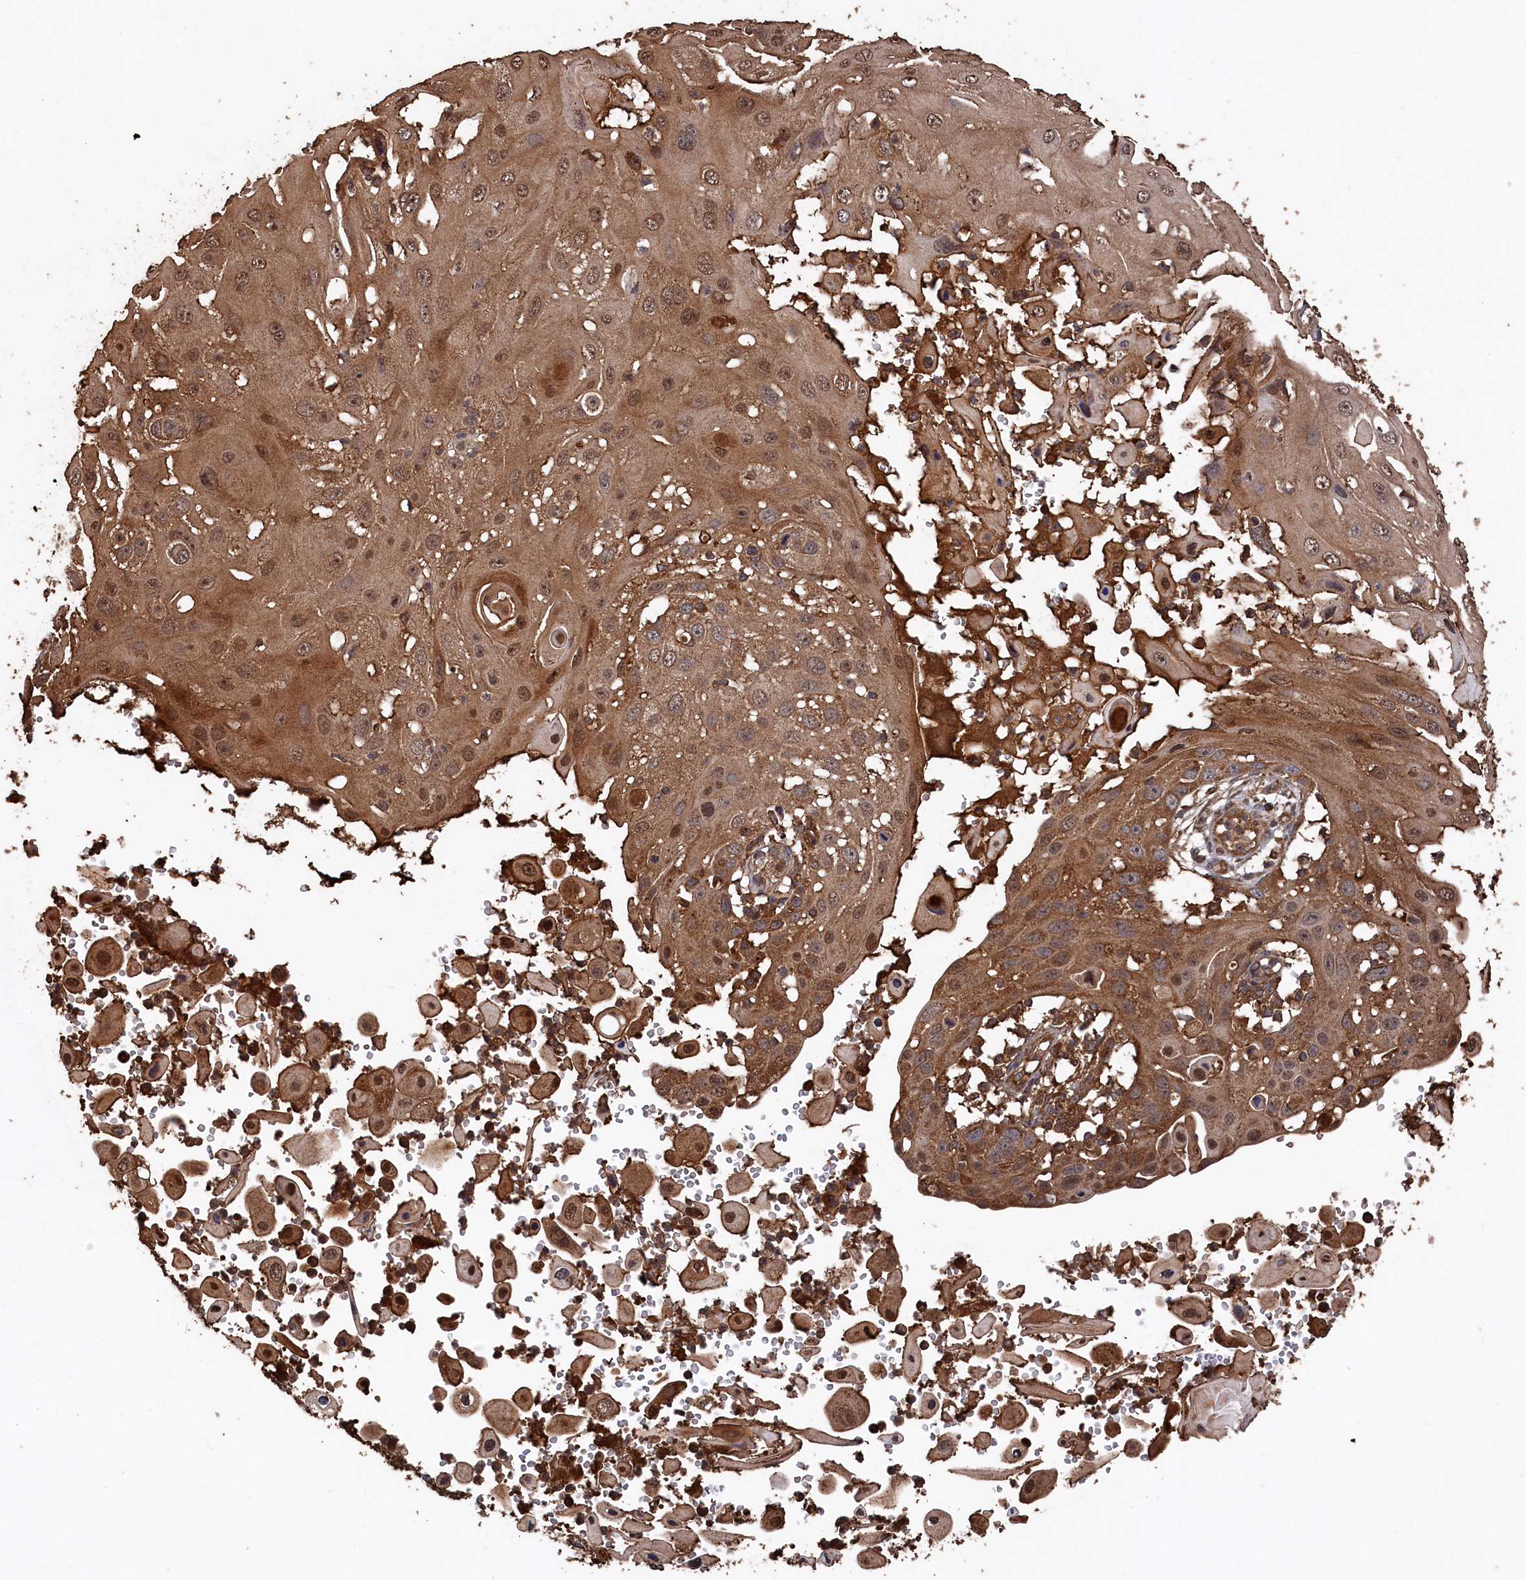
{"staining": {"intensity": "moderate", "quantity": ">75%", "location": "cytoplasmic/membranous,nuclear"}, "tissue": "skin cancer", "cell_type": "Tumor cells", "image_type": "cancer", "snomed": [{"axis": "morphology", "description": "Squamous cell carcinoma, NOS"}, {"axis": "topography", "description": "Skin"}], "caption": "Squamous cell carcinoma (skin) was stained to show a protein in brown. There is medium levels of moderate cytoplasmic/membranous and nuclear positivity in approximately >75% of tumor cells.", "gene": "SNX33", "patient": {"sex": "female", "age": 44}}